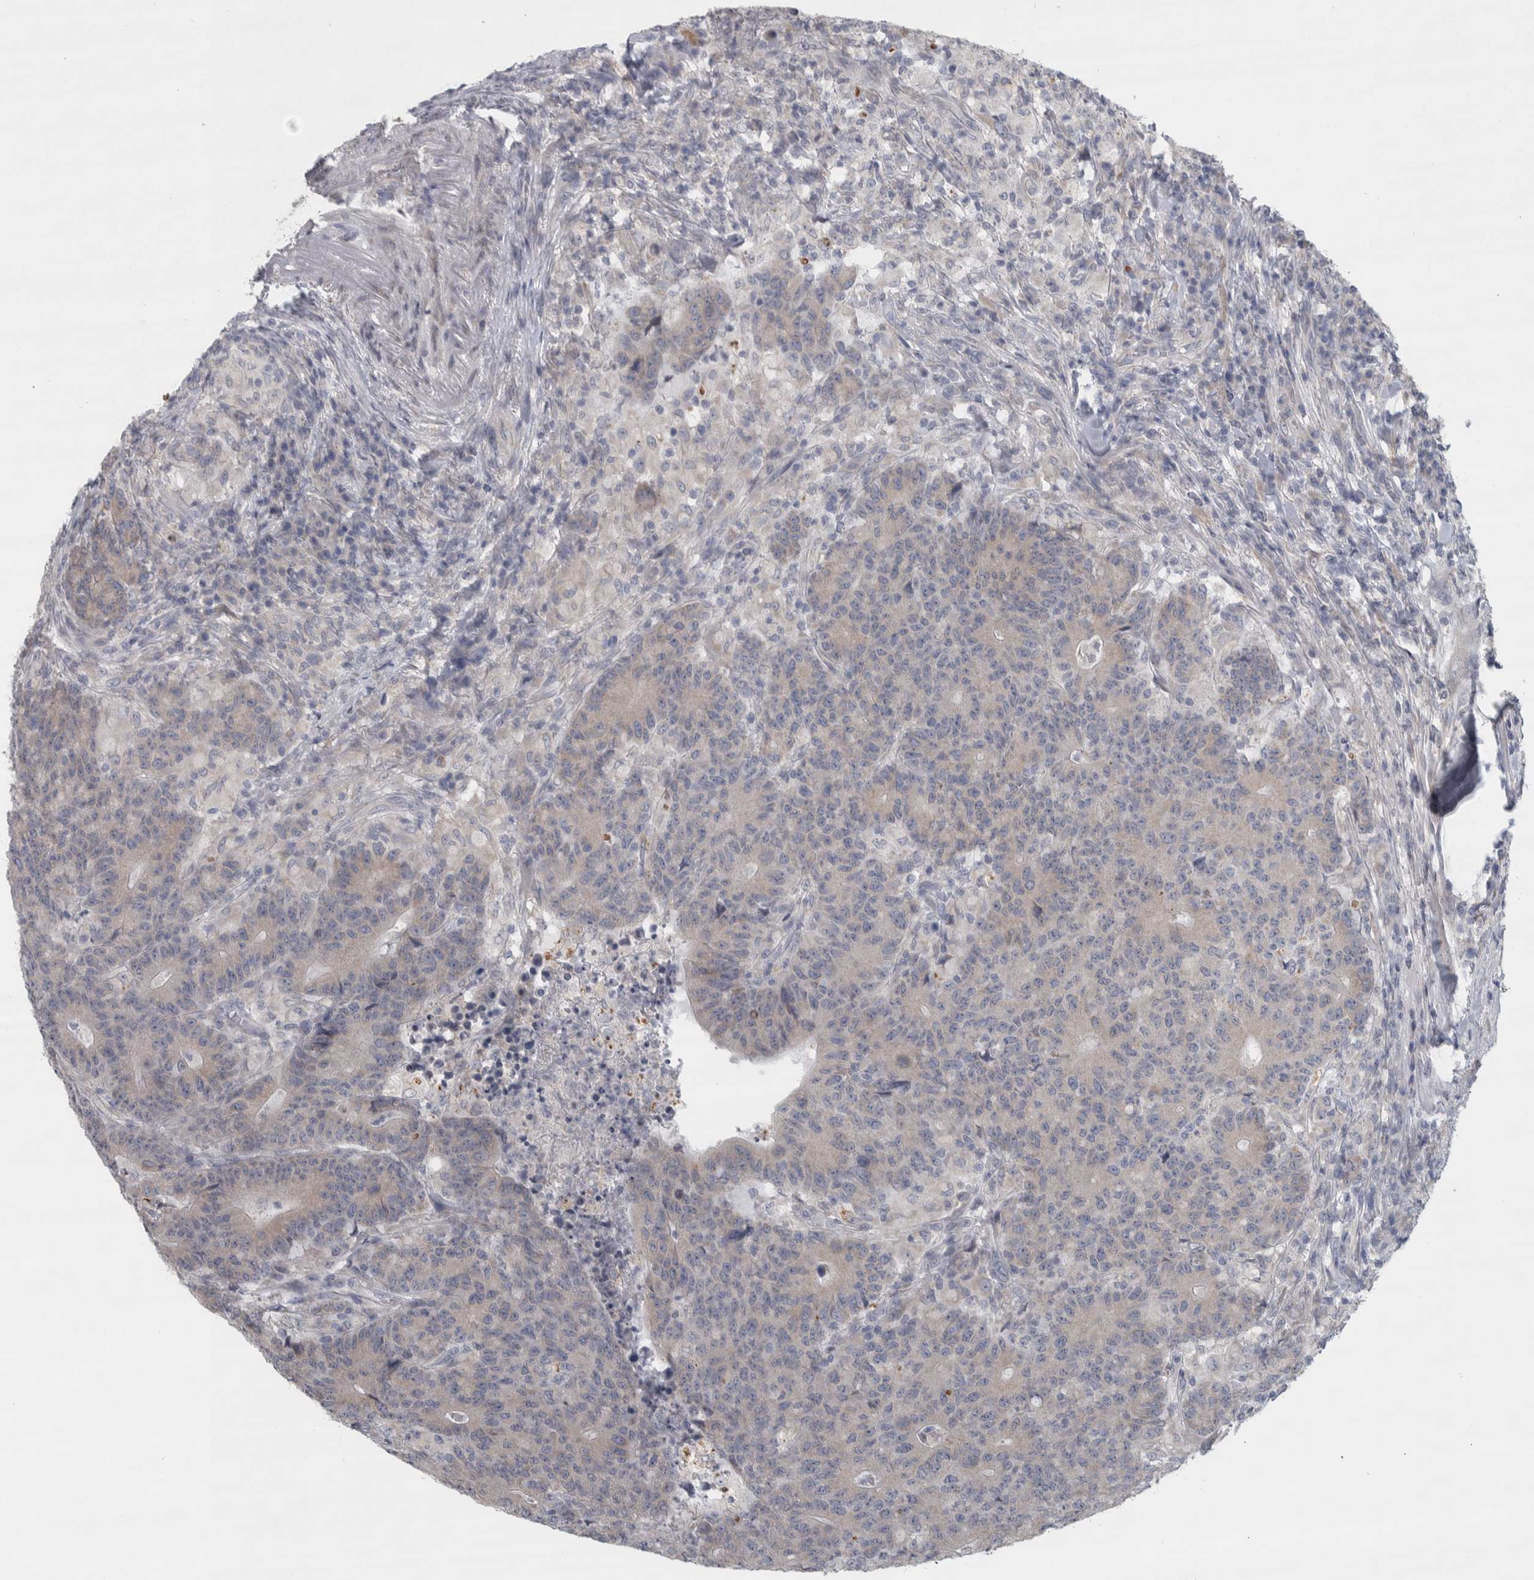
{"staining": {"intensity": "moderate", "quantity": ">75%", "location": "cytoplasmic/membranous"}, "tissue": "colorectal cancer", "cell_type": "Tumor cells", "image_type": "cancer", "snomed": [{"axis": "morphology", "description": "Normal tissue, NOS"}, {"axis": "morphology", "description": "Adenocarcinoma, NOS"}, {"axis": "topography", "description": "Colon"}], "caption": "Colorectal cancer (adenocarcinoma) stained with a brown dye reveals moderate cytoplasmic/membranous positive staining in approximately >75% of tumor cells.", "gene": "SIGMAR1", "patient": {"sex": "female", "age": 75}}